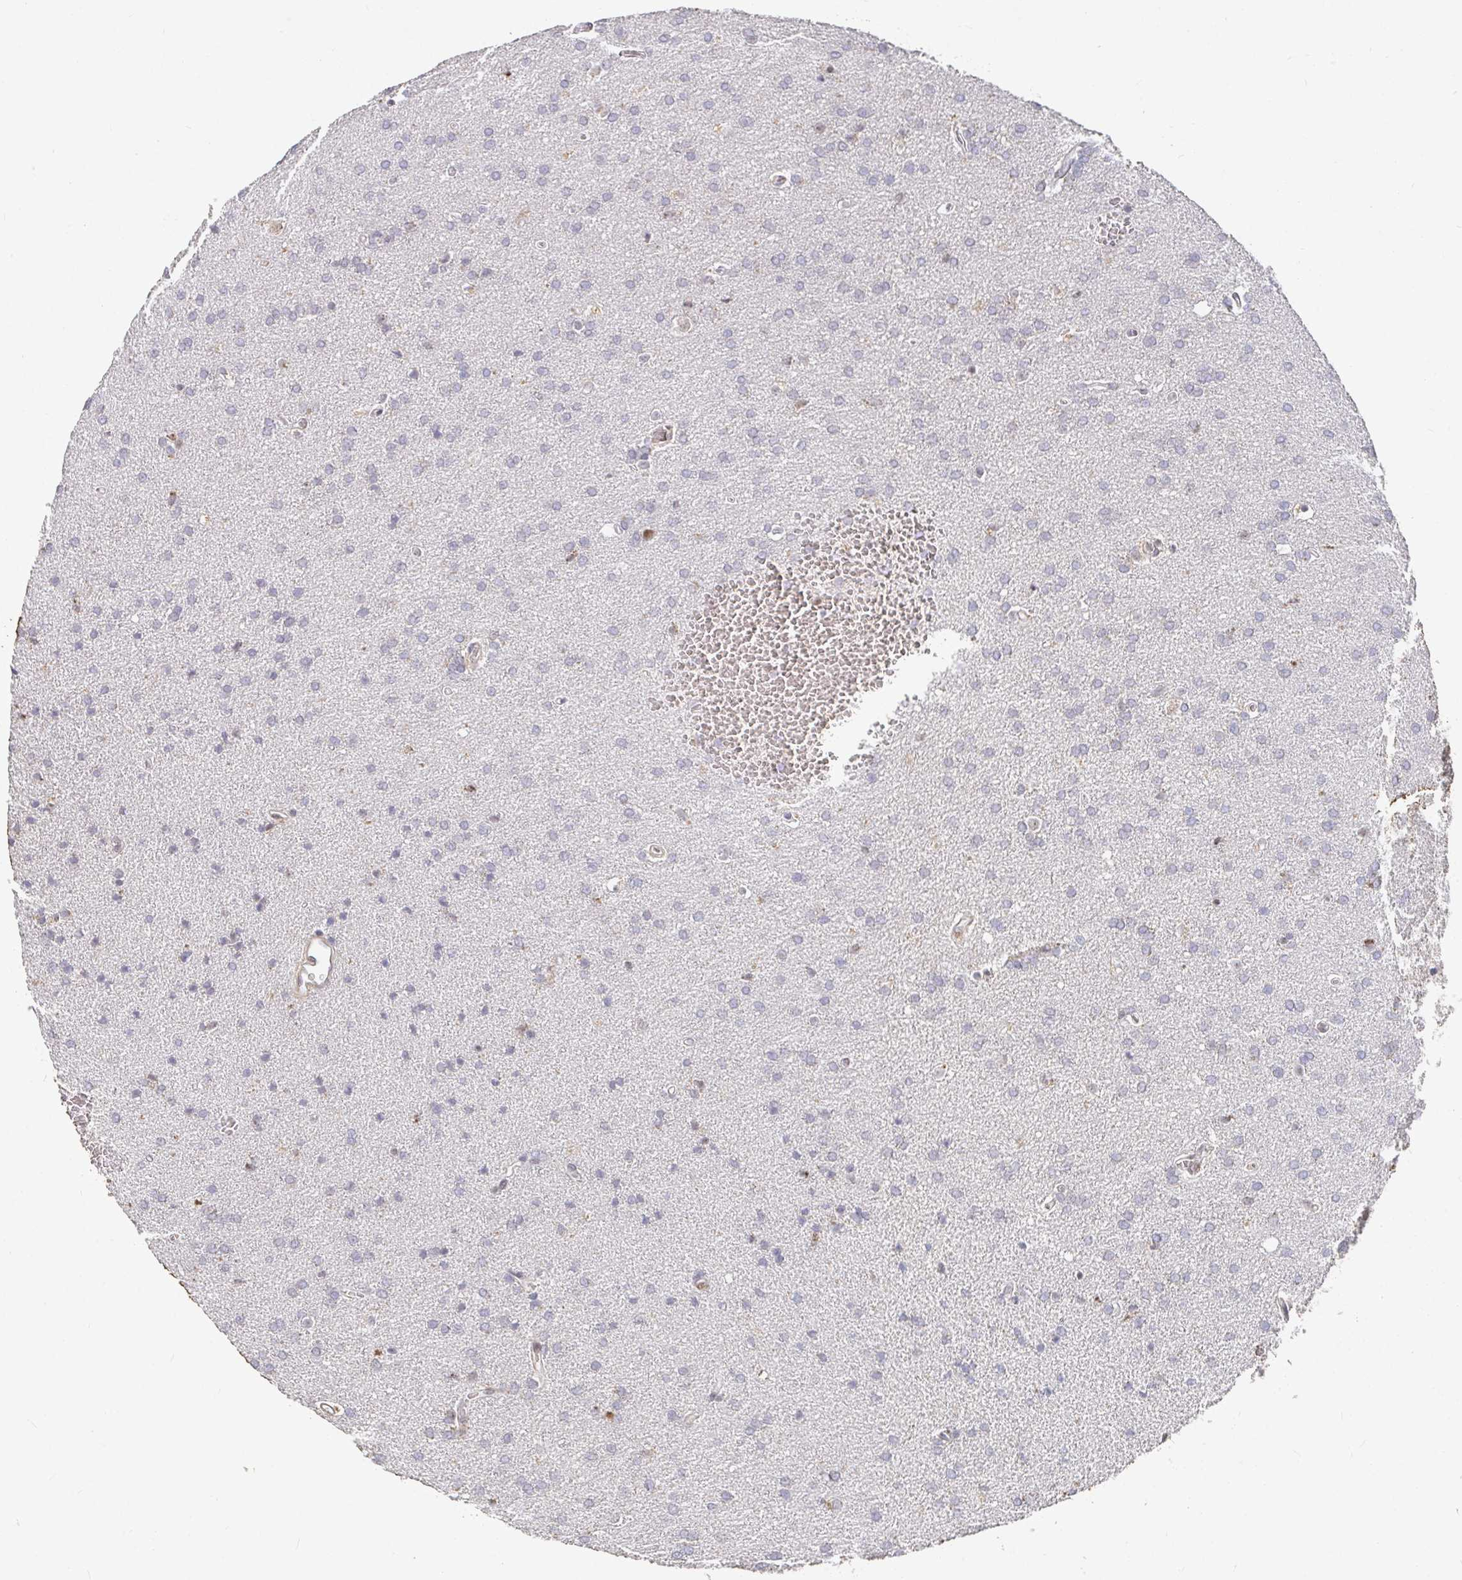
{"staining": {"intensity": "negative", "quantity": "none", "location": "none"}, "tissue": "glioma", "cell_type": "Tumor cells", "image_type": "cancer", "snomed": [{"axis": "morphology", "description": "Glioma, malignant, Low grade"}, {"axis": "topography", "description": "Brain"}], "caption": "This histopathology image is of low-grade glioma (malignant) stained with immunohistochemistry (IHC) to label a protein in brown with the nuclei are counter-stained blue. There is no staining in tumor cells. The staining is performed using DAB (3,3'-diaminobenzidine) brown chromogen with nuclei counter-stained in using hematoxylin.", "gene": "RCOR1", "patient": {"sex": "female", "age": 34}}